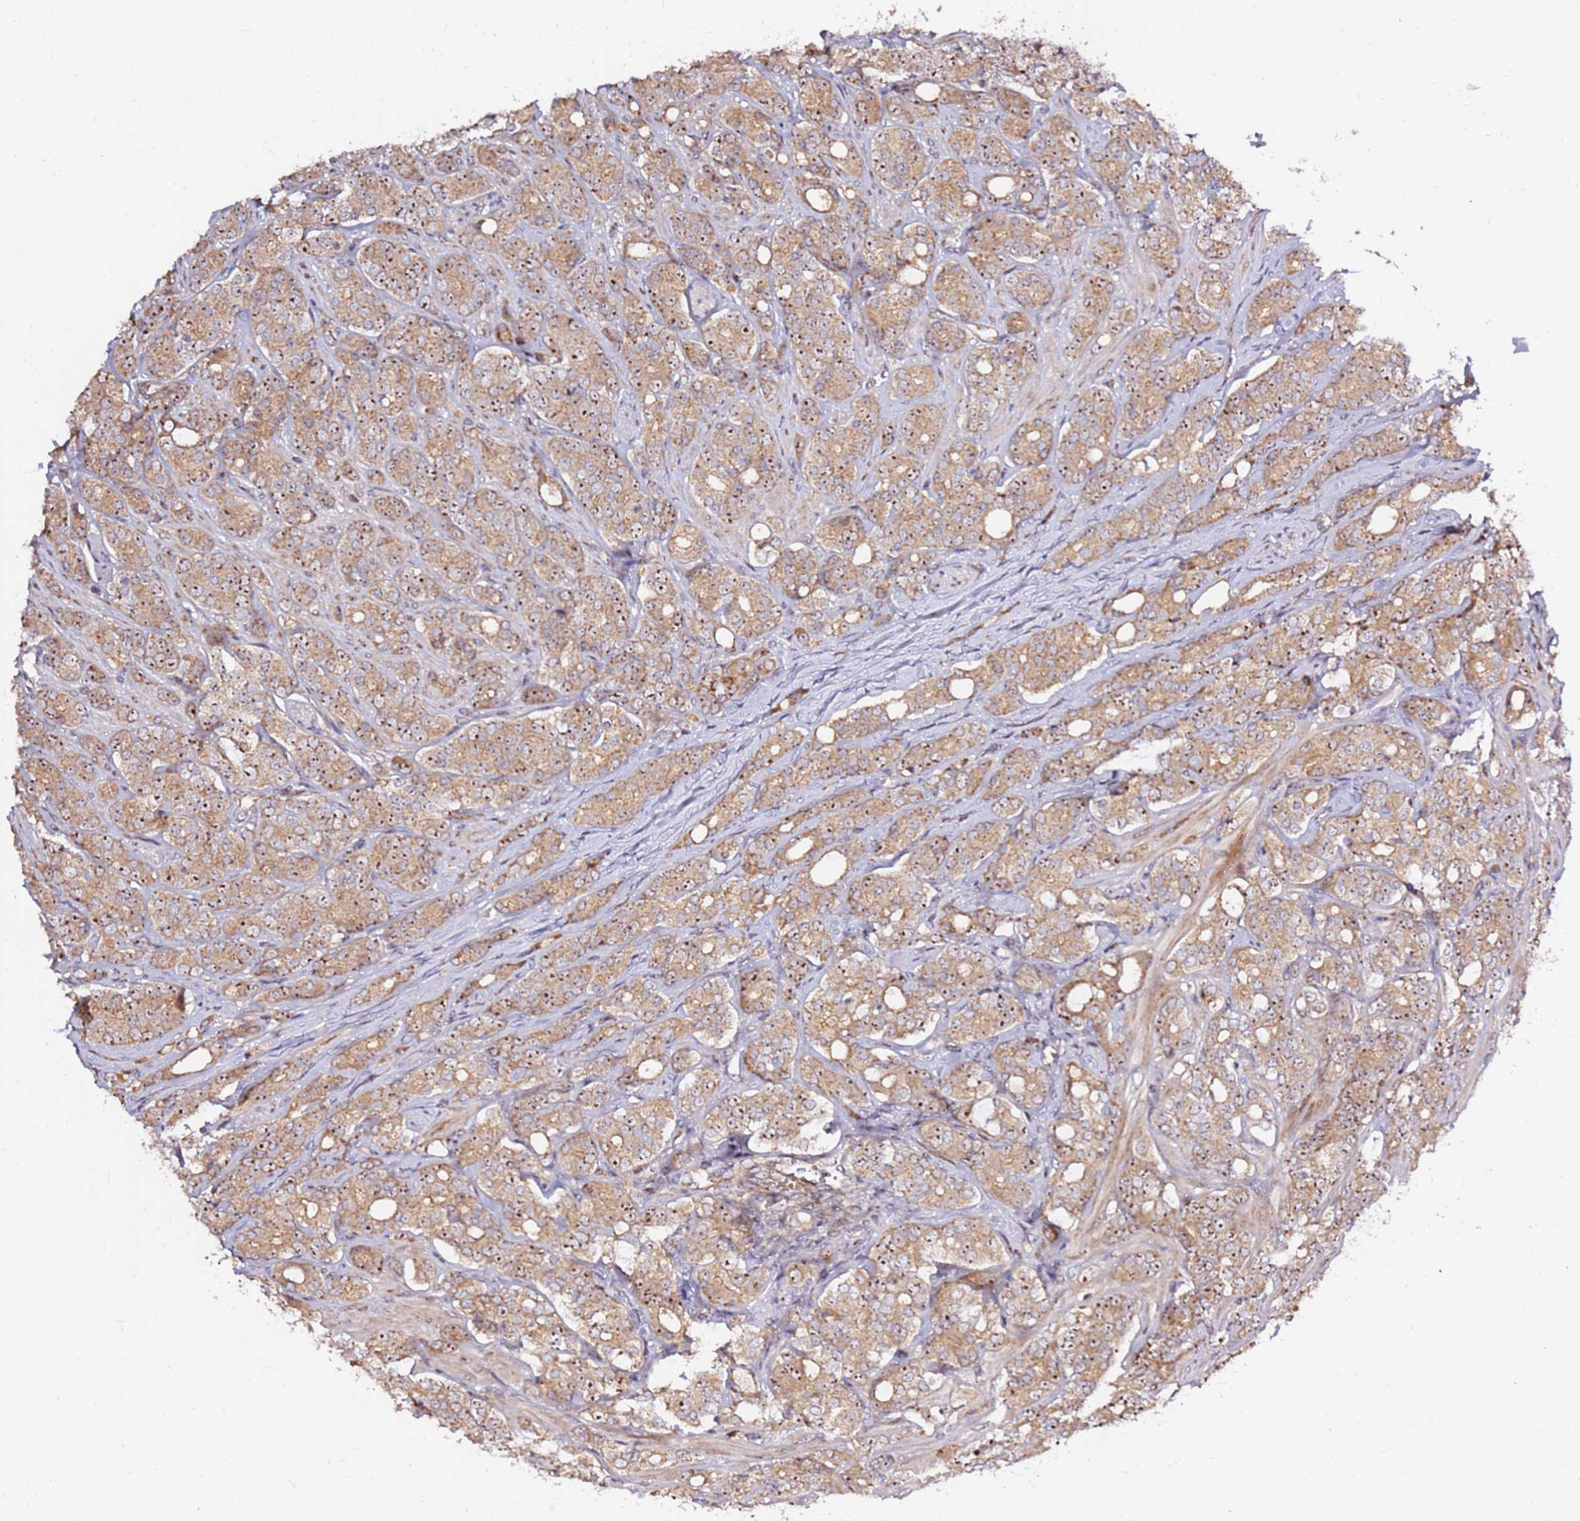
{"staining": {"intensity": "moderate", "quantity": ">75%", "location": "cytoplasmic/membranous,nuclear"}, "tissue": "prostate cancer", "cell_type": "Tumor cells", "image_type": "cancer", "snomed": [{"axis": "morphology", "description": "Adenocarcinoma, High grade"}, {"axis": "topography", "description": "Prostate"}], "caption": "Moderate cytoplasmic/membranous and nuclear staining is appreciated in approximately >75% of tumor cells in high-grade adenocarcinoma (prostate).", "gene": "KIF25", "patient": {"sex": "male", "age": 62}}